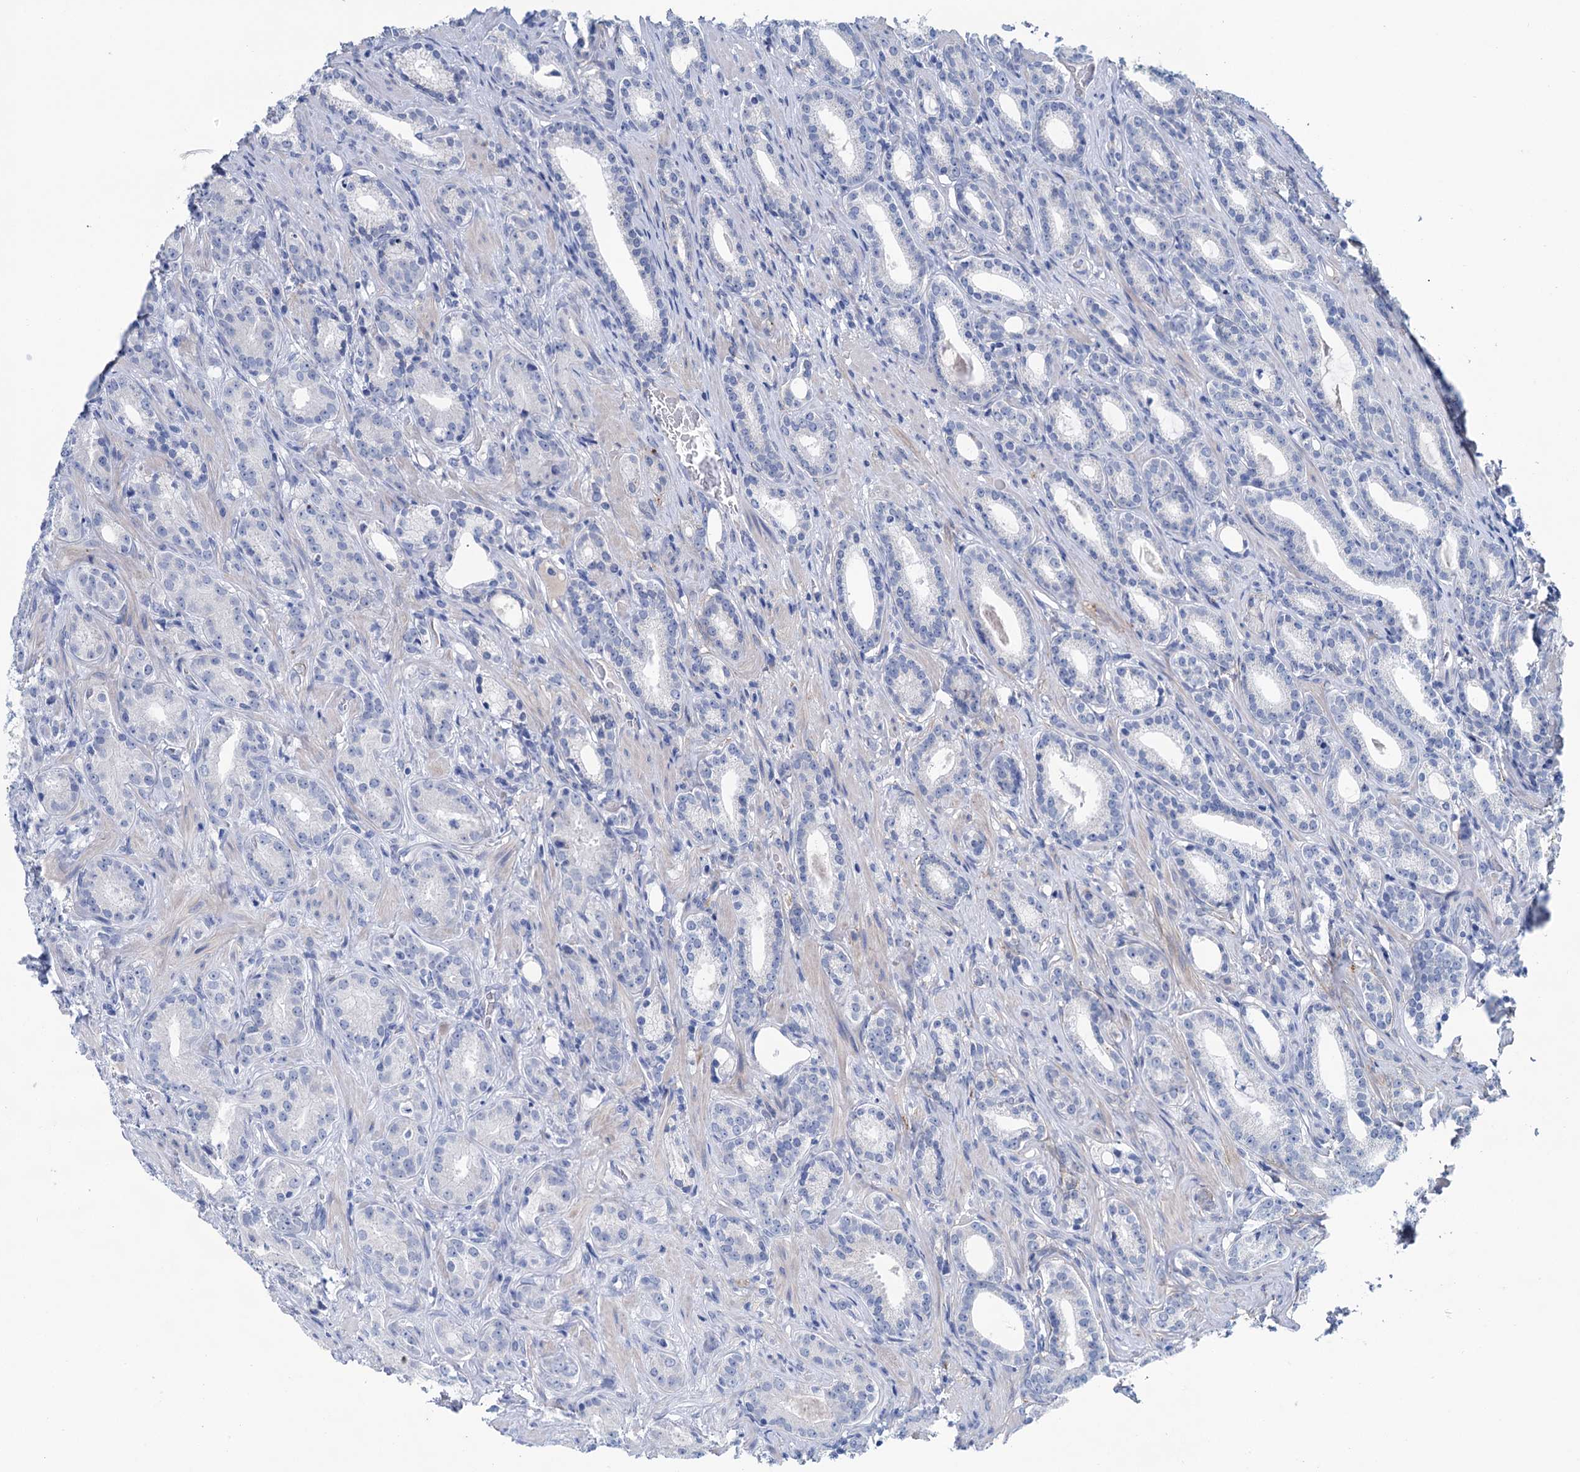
{"staining": {"intensity": "negative", "quantity": "none", "location": "none"}, "tissue": "prostate cancer", "cell_type": "Tumor cells", "image_type": "cancer", "snomed": [{"axis": "morphology", "description": "Adenocarcinoma, Low grade"}, {"axis": "topography", "description": "Prostate"}], "caption": "Human prostate low-grade adenocarcinoma stained for a protein using immunohistochemistry demonstrates no expression in tumor cells.", "gene": "MYOZ3", "patient": {"sex": "male", "age": 71}}